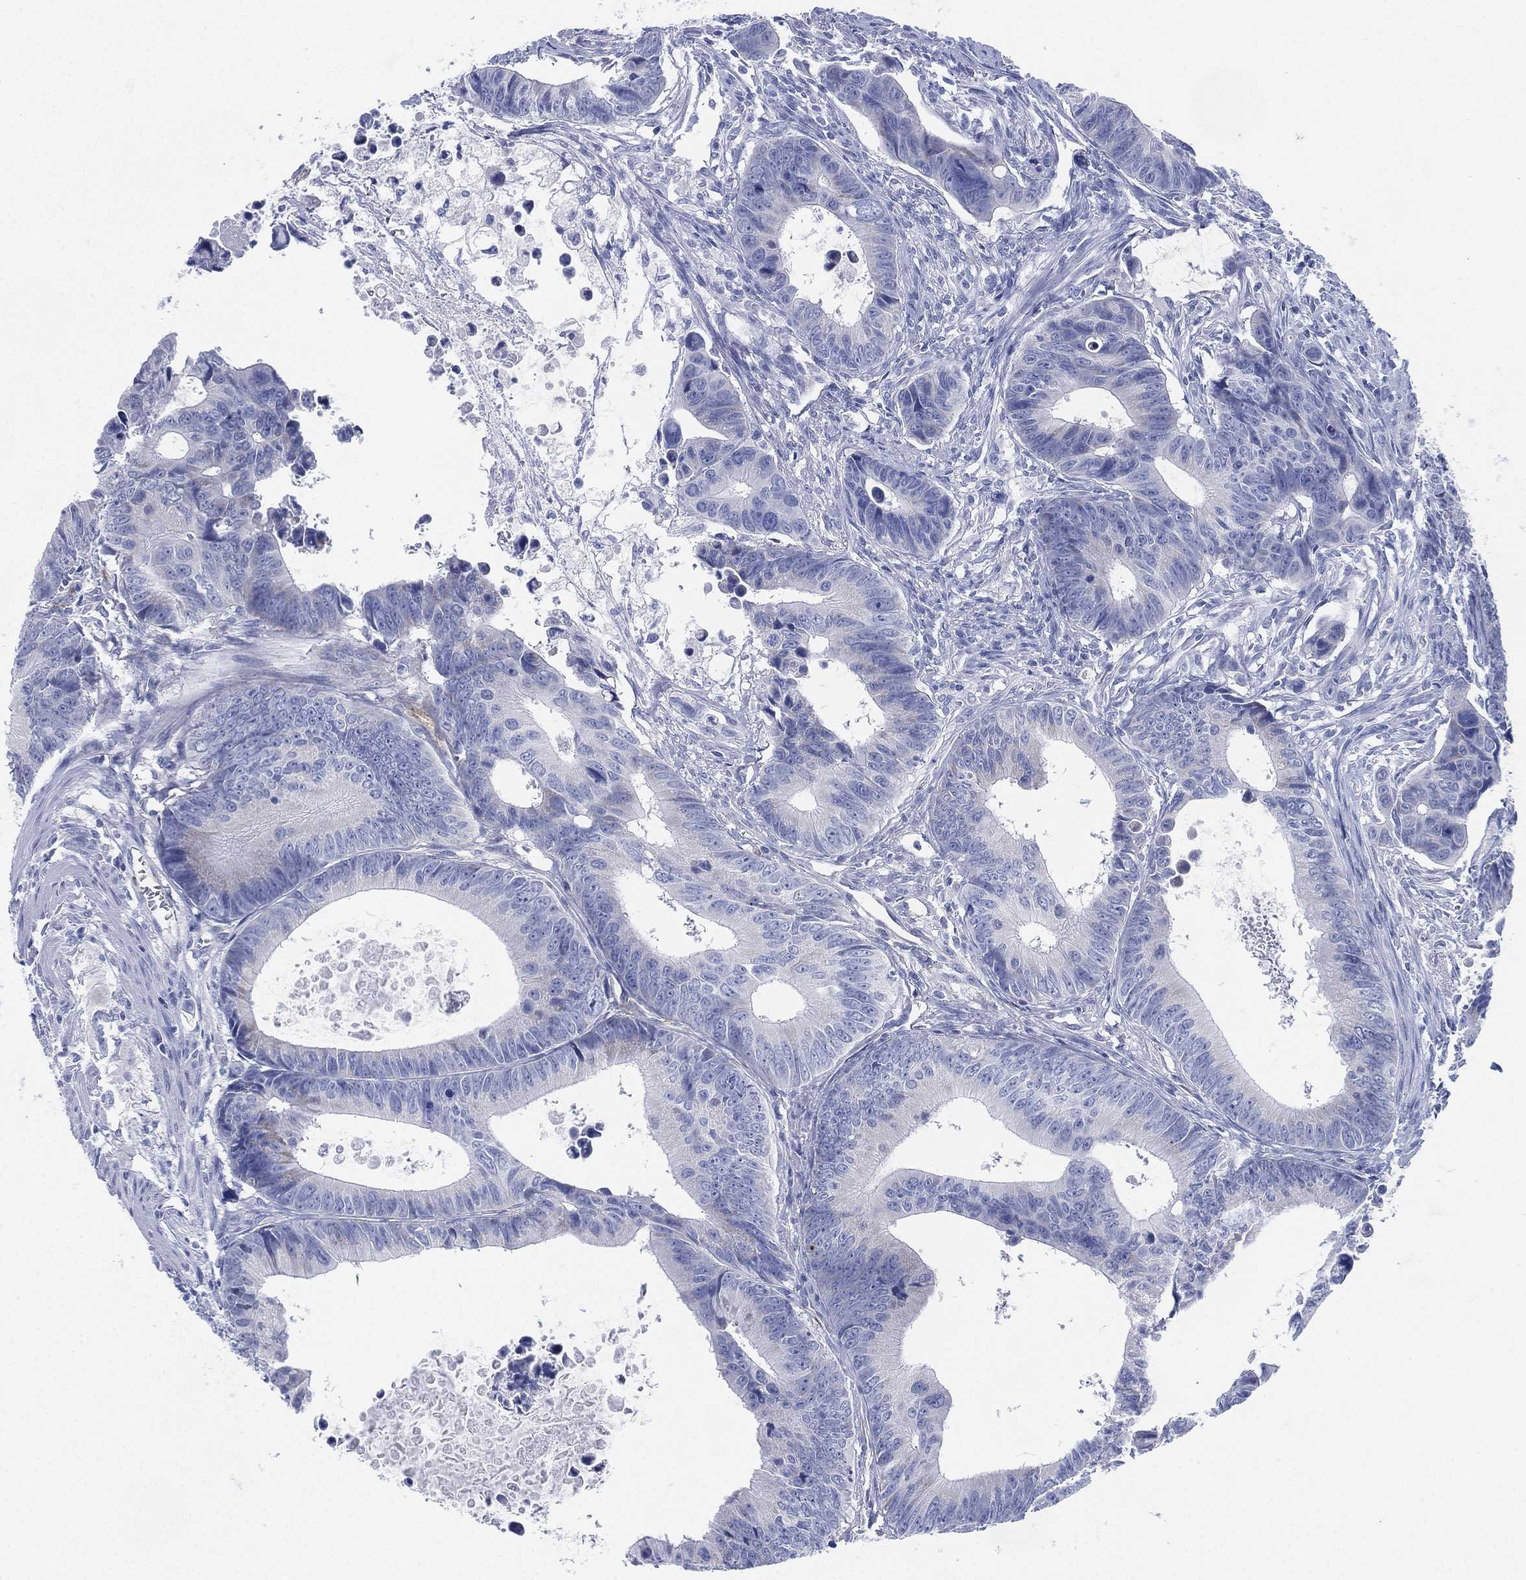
{"staining": {"intensity": "negative", "quantity": "none", "location": "none"}, "tissue": "colorectal cancer", "cell_type": "Tumor cells", "image_type": "cancer", "snomed": [{"axis": "morphology", "description": "Adenocarcinoma, NOS"}, {"axis": "topography", "description": "Colon"}], "caption": "A histopathology image of human colorectal cancer (adenocarcinoma) is negative for staining in tumor cells.", "gene": "ADAD2", "patient": {"sex": "female", "age": 87}}